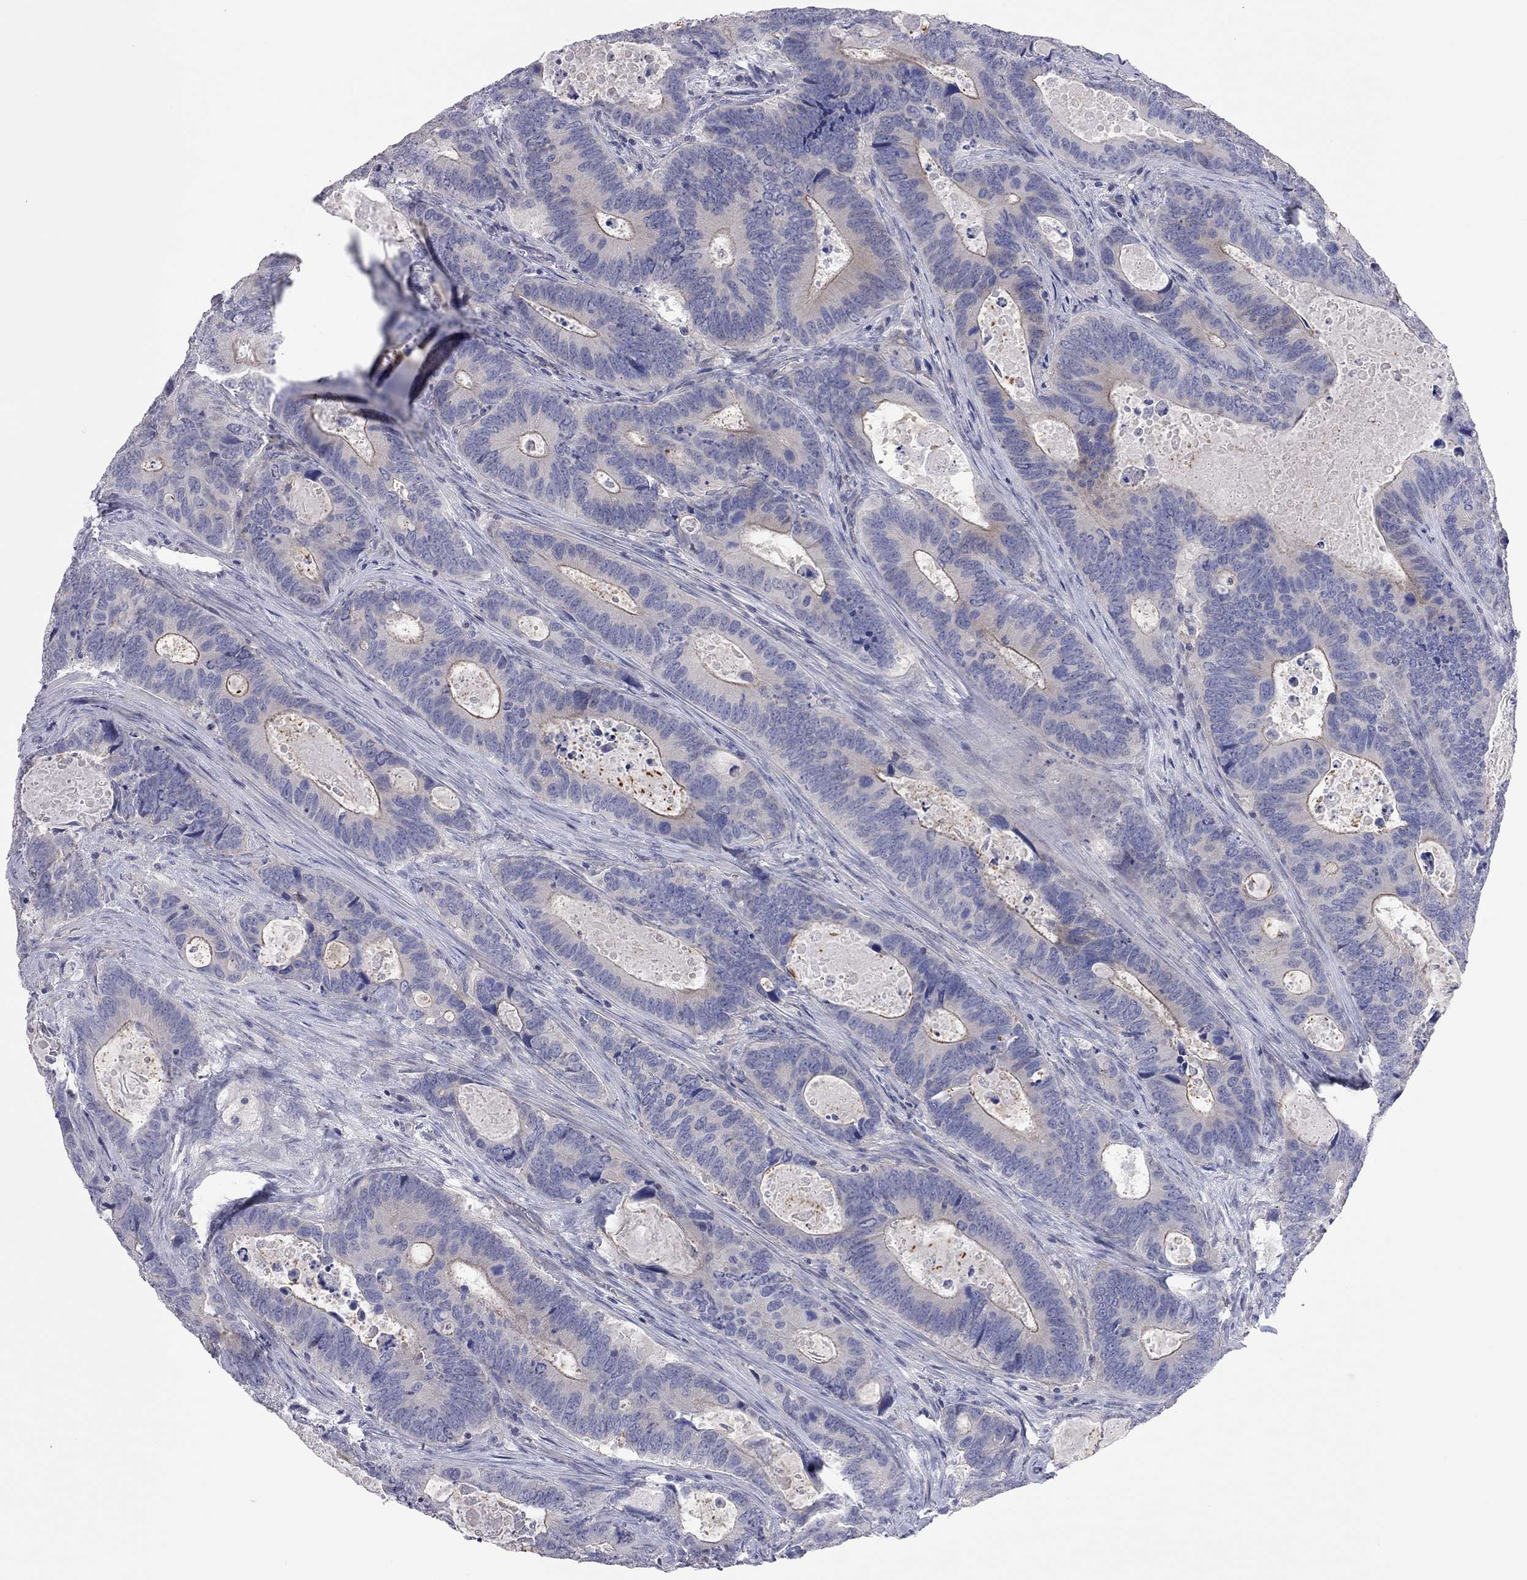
{"staining": {"intensity": "strong", "quantity": "<25%", "location": "cytoplasmic/membranous"}, "tissue": "colorectal cancer", "cell_type": "Tumor cells", "image_type": "cancer", "snomed": [{"axis": "morphology", "description": "Adenocarcinoma, NOS"}, {"axis": "topography", "description": "Colon"}], "caption": "IHC (DAB (3,3'-diaminobenzidine)) staining of human colorectal cancer (adenocarcinoma) demonstrates strong cytoplasmic/membranous protein staining in approximately <25% of tumor cells. (brown staining indicates protein expression, while blue staining denotes nuclei).", "gene": "KCNB1", "patient": {"sex": "female", "age": 82}}